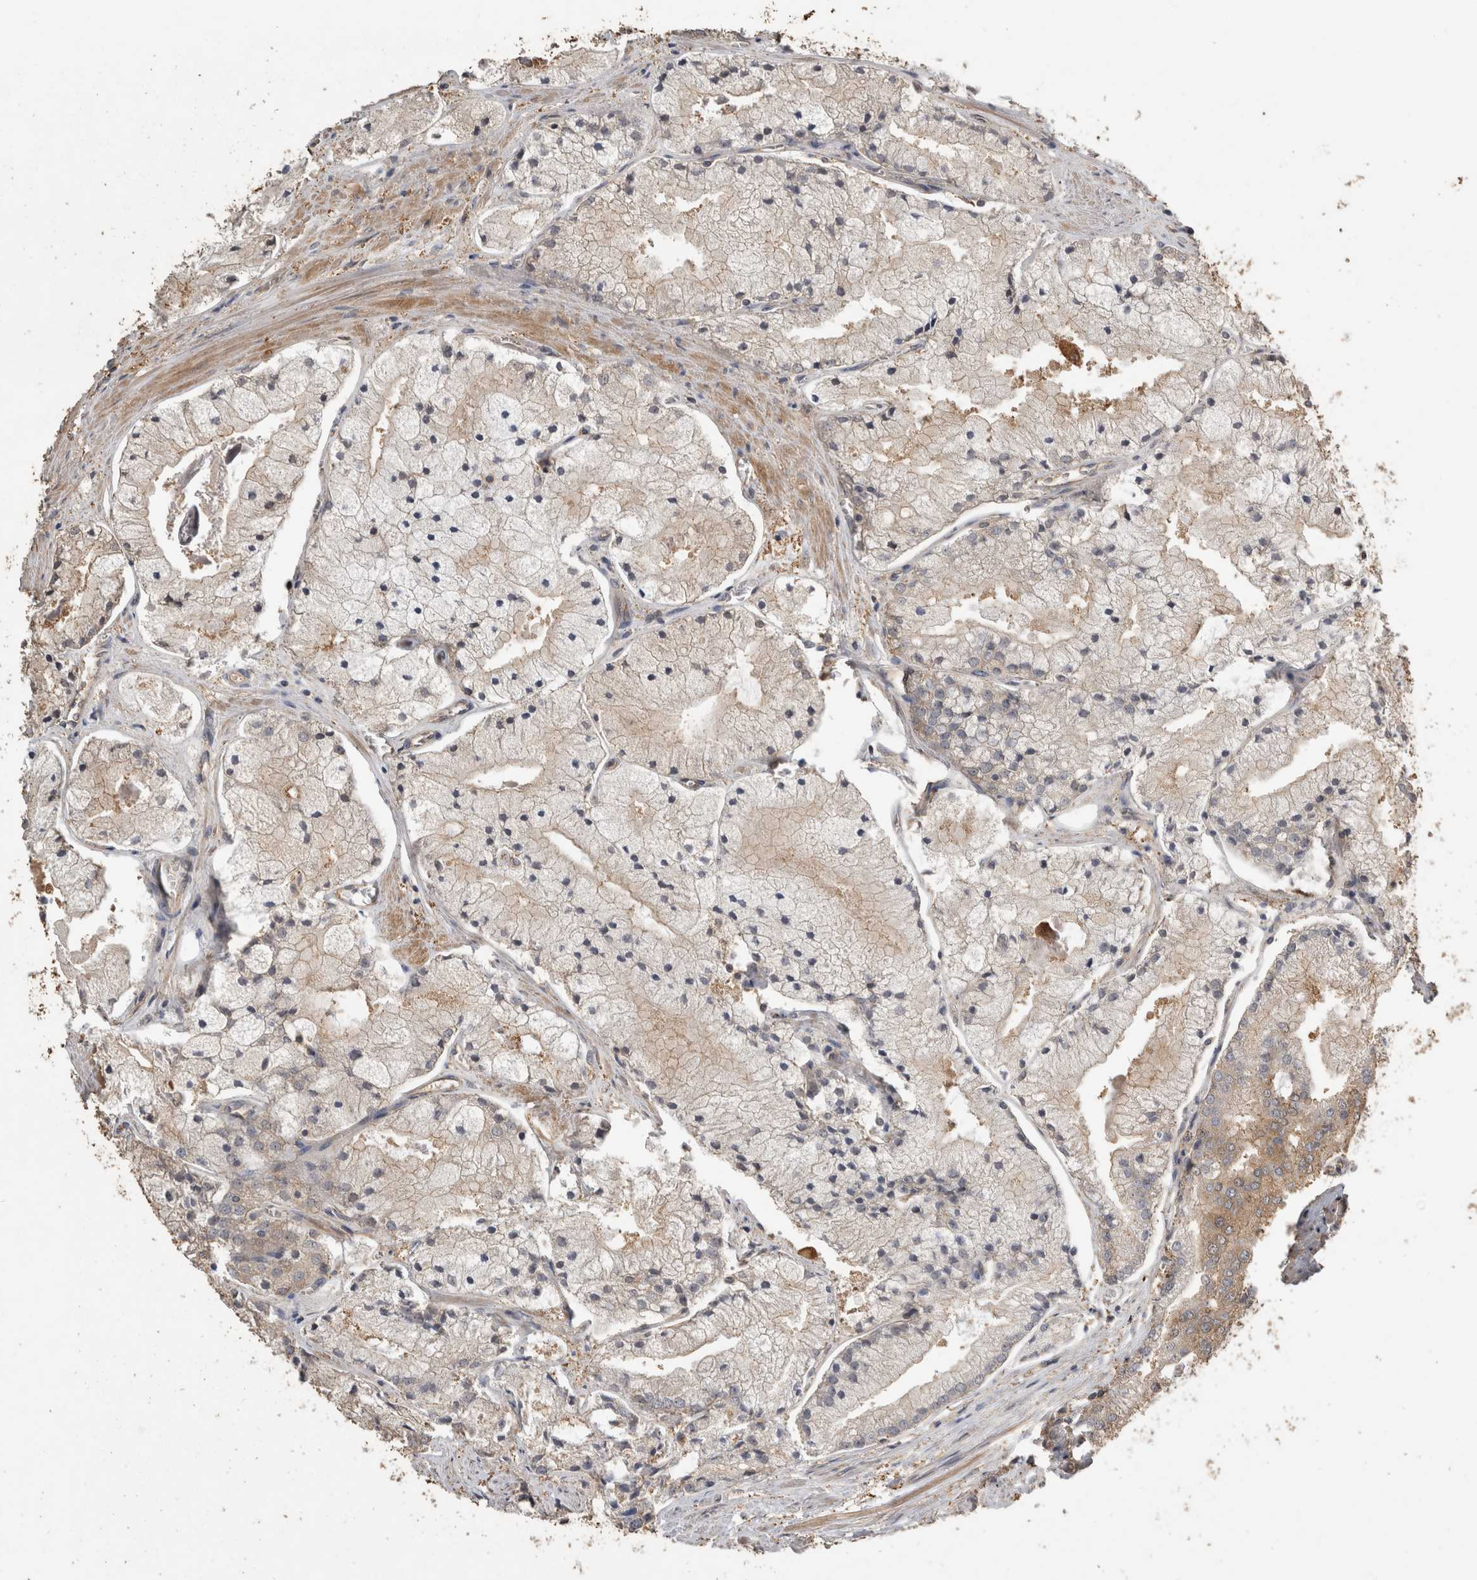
{"staining": {"intensity": "weak", "quantity": "<25%", "location": "cytoplasmic/membranous"}, "tissue": "prostate cancer", "cell_type": "Tumor cells", "image_type": "cancer", "snomed": [{"axis": "morphology", "description": "Adenocarcinoma, High grade"}, {"axis": "topography", "description": "Prostate"}], "caption": "A high-resolution histopathology image shows immunohistochemistry (IHC) staining of prostate cancer (adenocarcinoma (high-grade)), which reveals no significant positivity in tumor cells.", "gene": "RHPN1", "patient": {"sex": "male", "age": 50}}